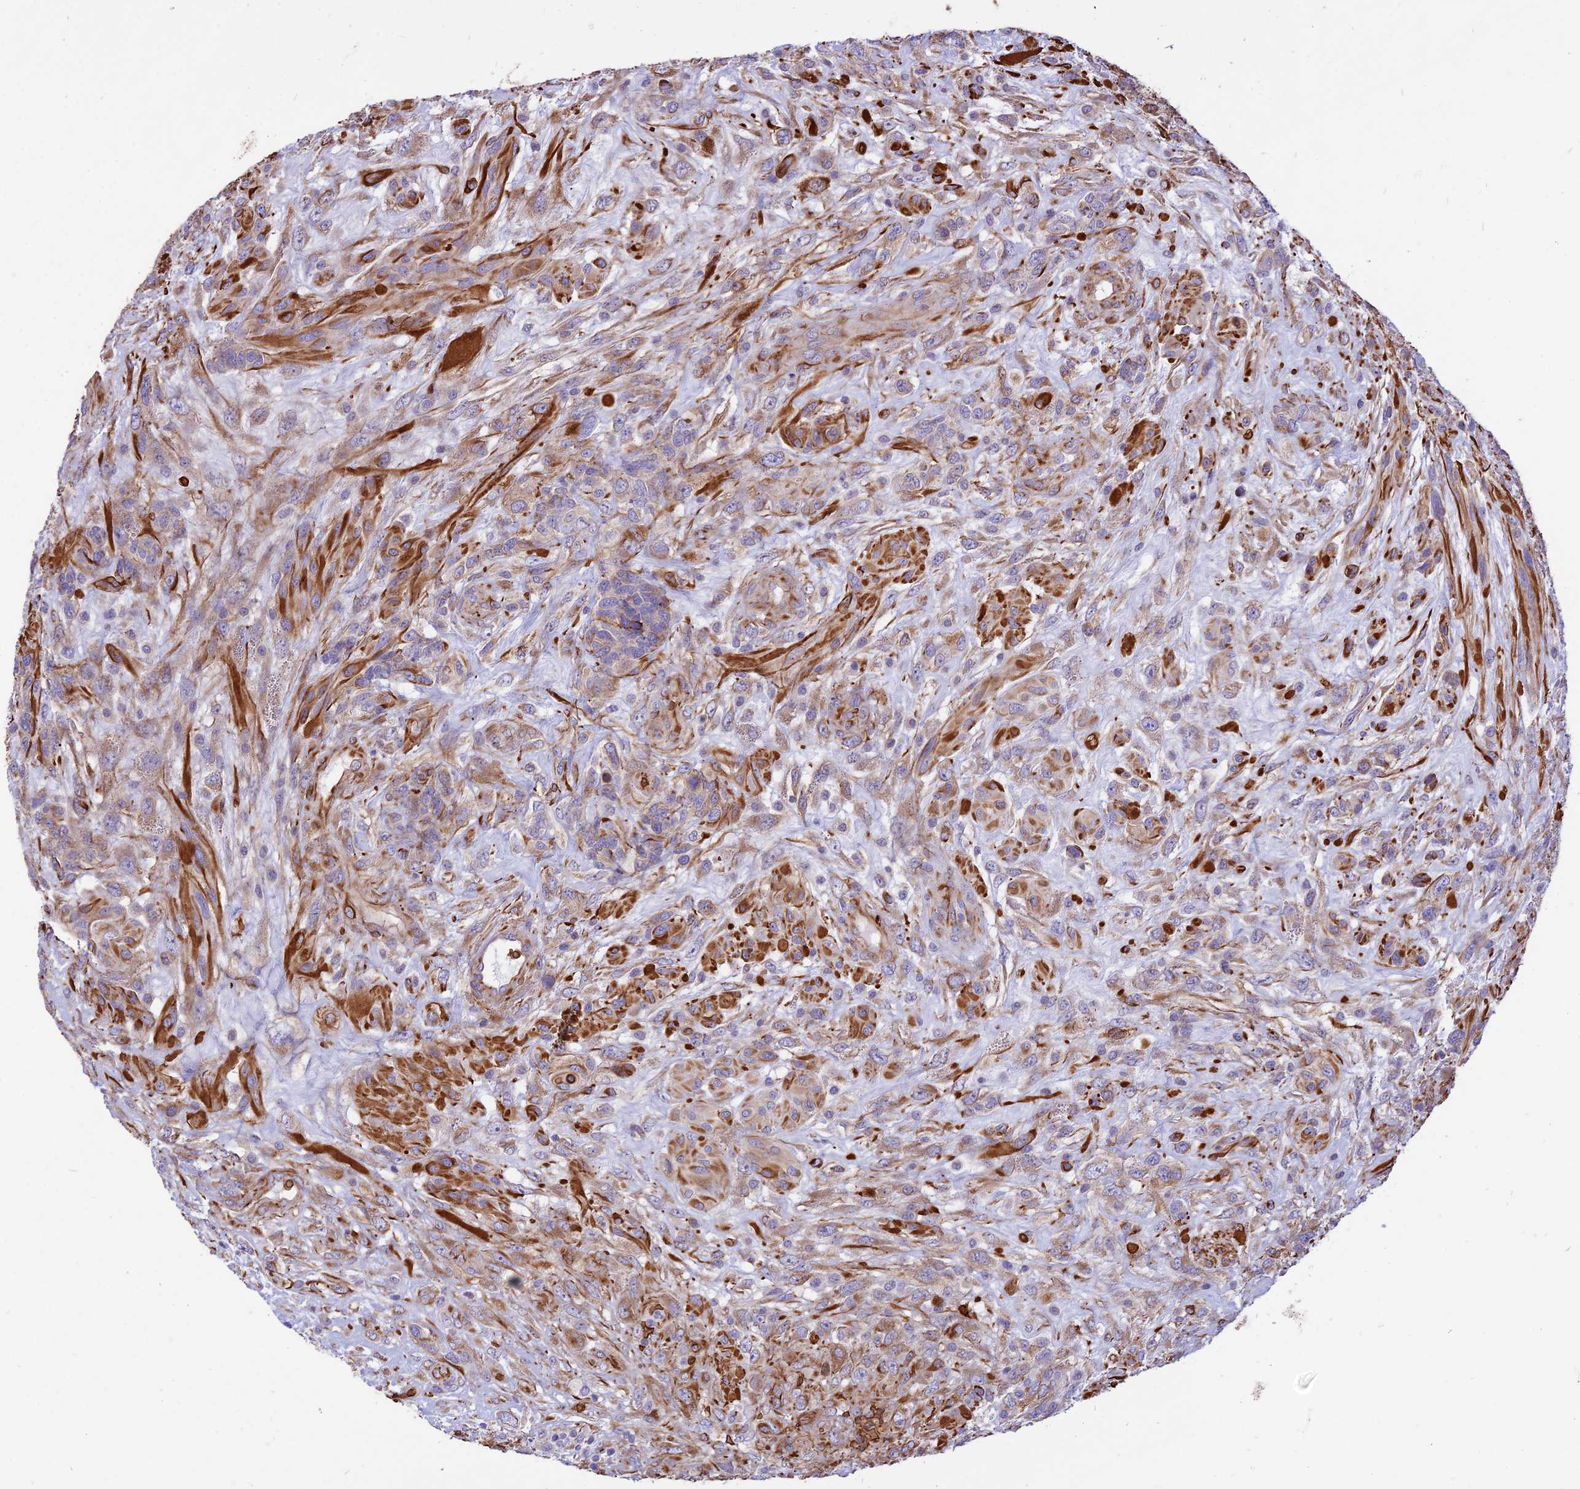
{"staining": {"intensity": "moderate", "quantity": "25%-75%", "location": "cytoplasmic/membranous"}, "tissue": "glioma", "cell_type": "Tumor cells", "image_type": "cancer", "snomed": [{"axis": "morphology", "description": "Glioma, malignant, High grade"}, {"axis": "topography", "description": "Brain"}], "caption": "Immunohistochemical staining of human glioma reveals moderate cytoplasmic/membranous protein positivity in approximately 25%-75% of tumor cells. The protein is shown in brown color, while the nuclei are stained blue.", "gene": "TTC4", "patient": {"sex": "male", "age": 61}}